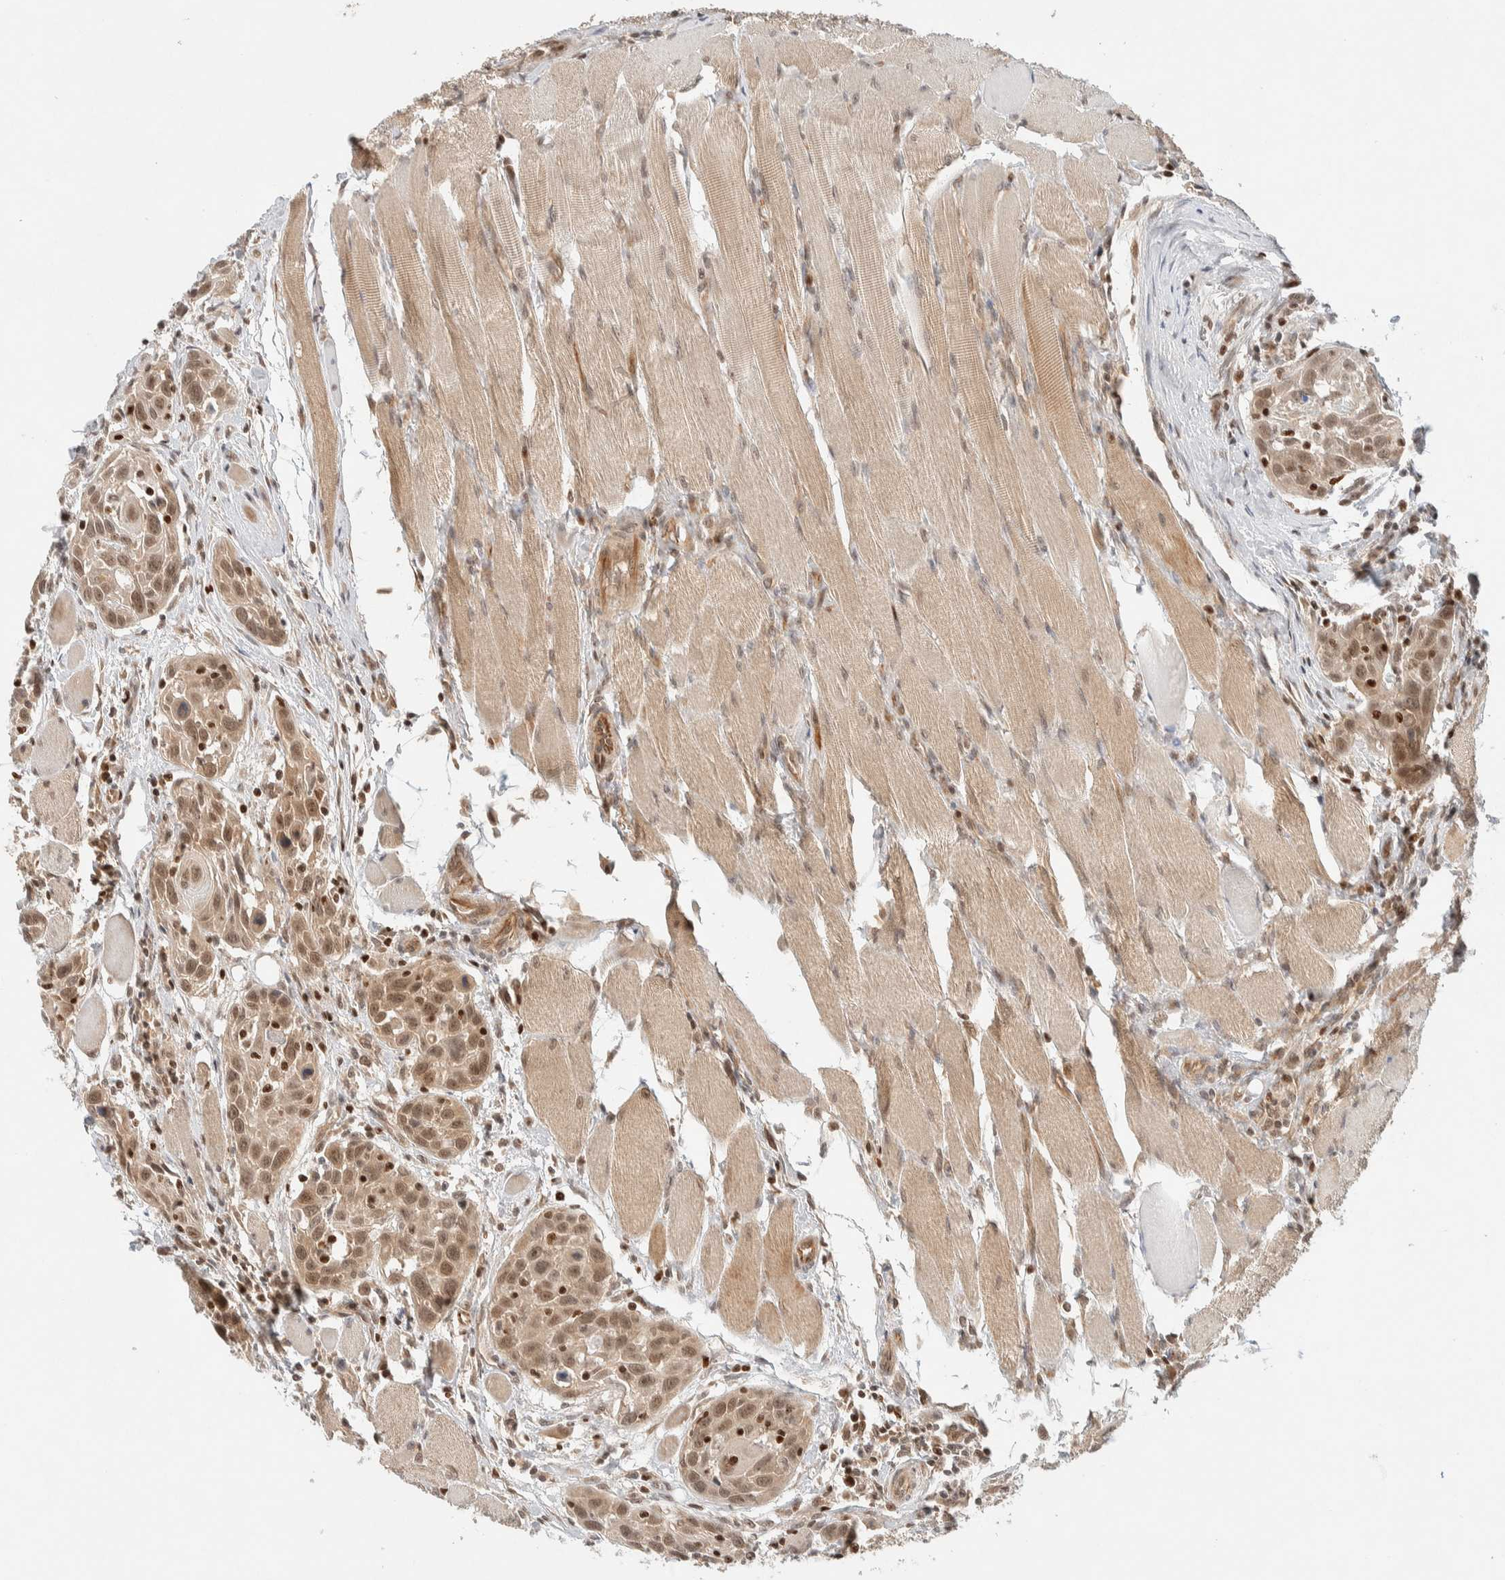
{"staining": {"intensity": "weak", "quantity": ">75%", "location": "cytoplasmic/membranous,nuclear"}, "tissue": "head and neck cancer", "cell_type": "Tumor cells", "image_type": "cancer", "snomed": [{"axis": "morphology", "description": "Squamous cell carcinoma, NOS"}, {"axis": "topography", "description": "Oral tissue"}, {"axis": "topography", "description": "Head-Neck"}], "caption": "Human head and neck cancer (squamous cell carcinoma) stained for a protein (brown) demonstrates weak cytoplasmic/membranous and nuclear positive expression in approximately >75% of tumor cells.", "gene": "C8orf76", "patient": {"sex": "female", "age": 50}}